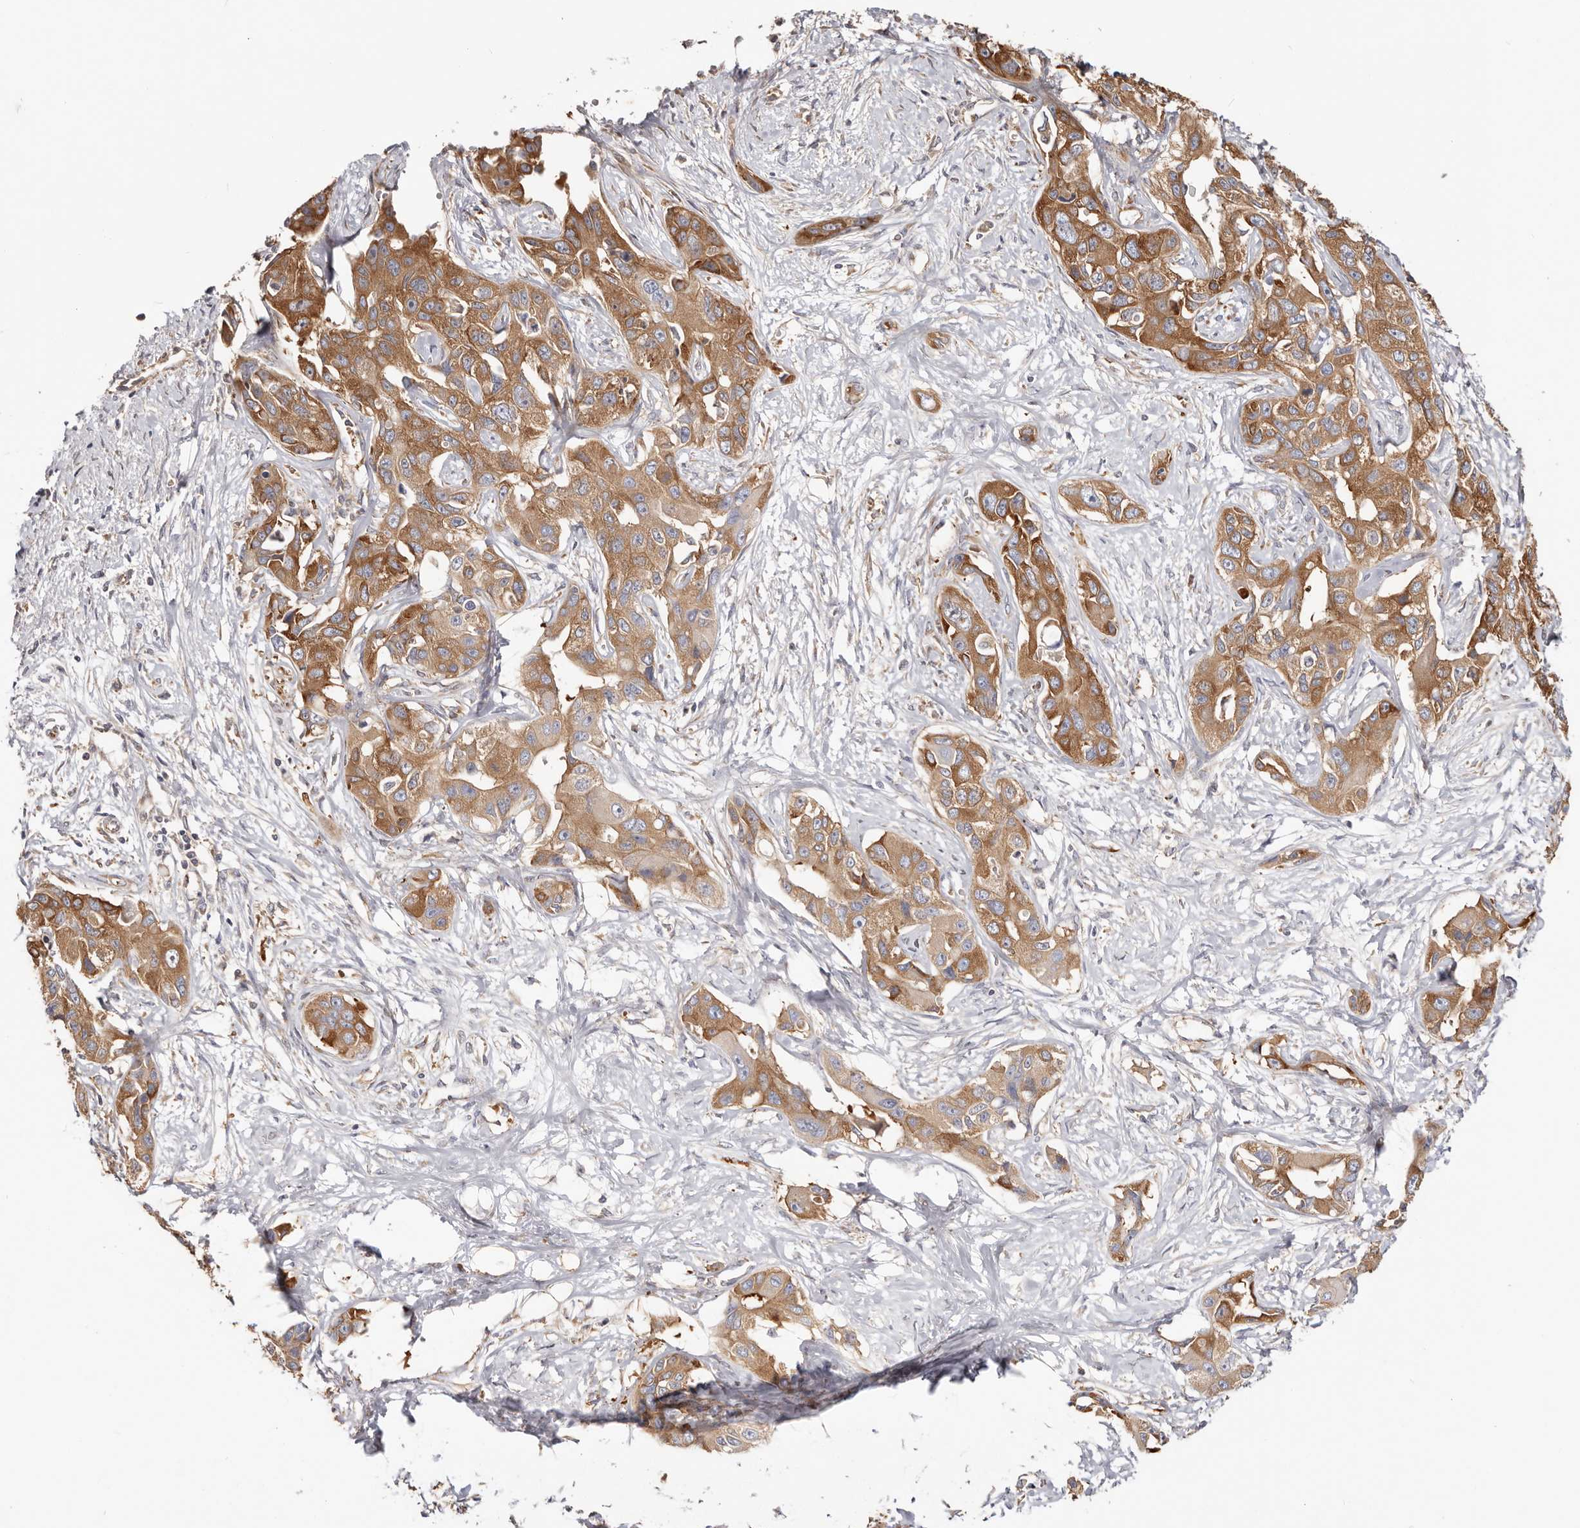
{"staining": {"intensity": "strong", "quantity": ">75%", "location": "cytoplasmic/membranous"}, "tissue": "liver cancer", "cell_type": "Tumor cells", "image_type": "cancer", "snomed": [{"axis": "morphology", "description": "Cholangiocarcinoma"}, {"axis": "topography", "description": "Liver"}], "caption": "Brown immunohistochemical staining in liver cancer displays strong cytoplasmic/membranous expression in about >75% of tumor cells.", "gene": "EPRS1", "patient": {"sex": "male", "age": 59}}